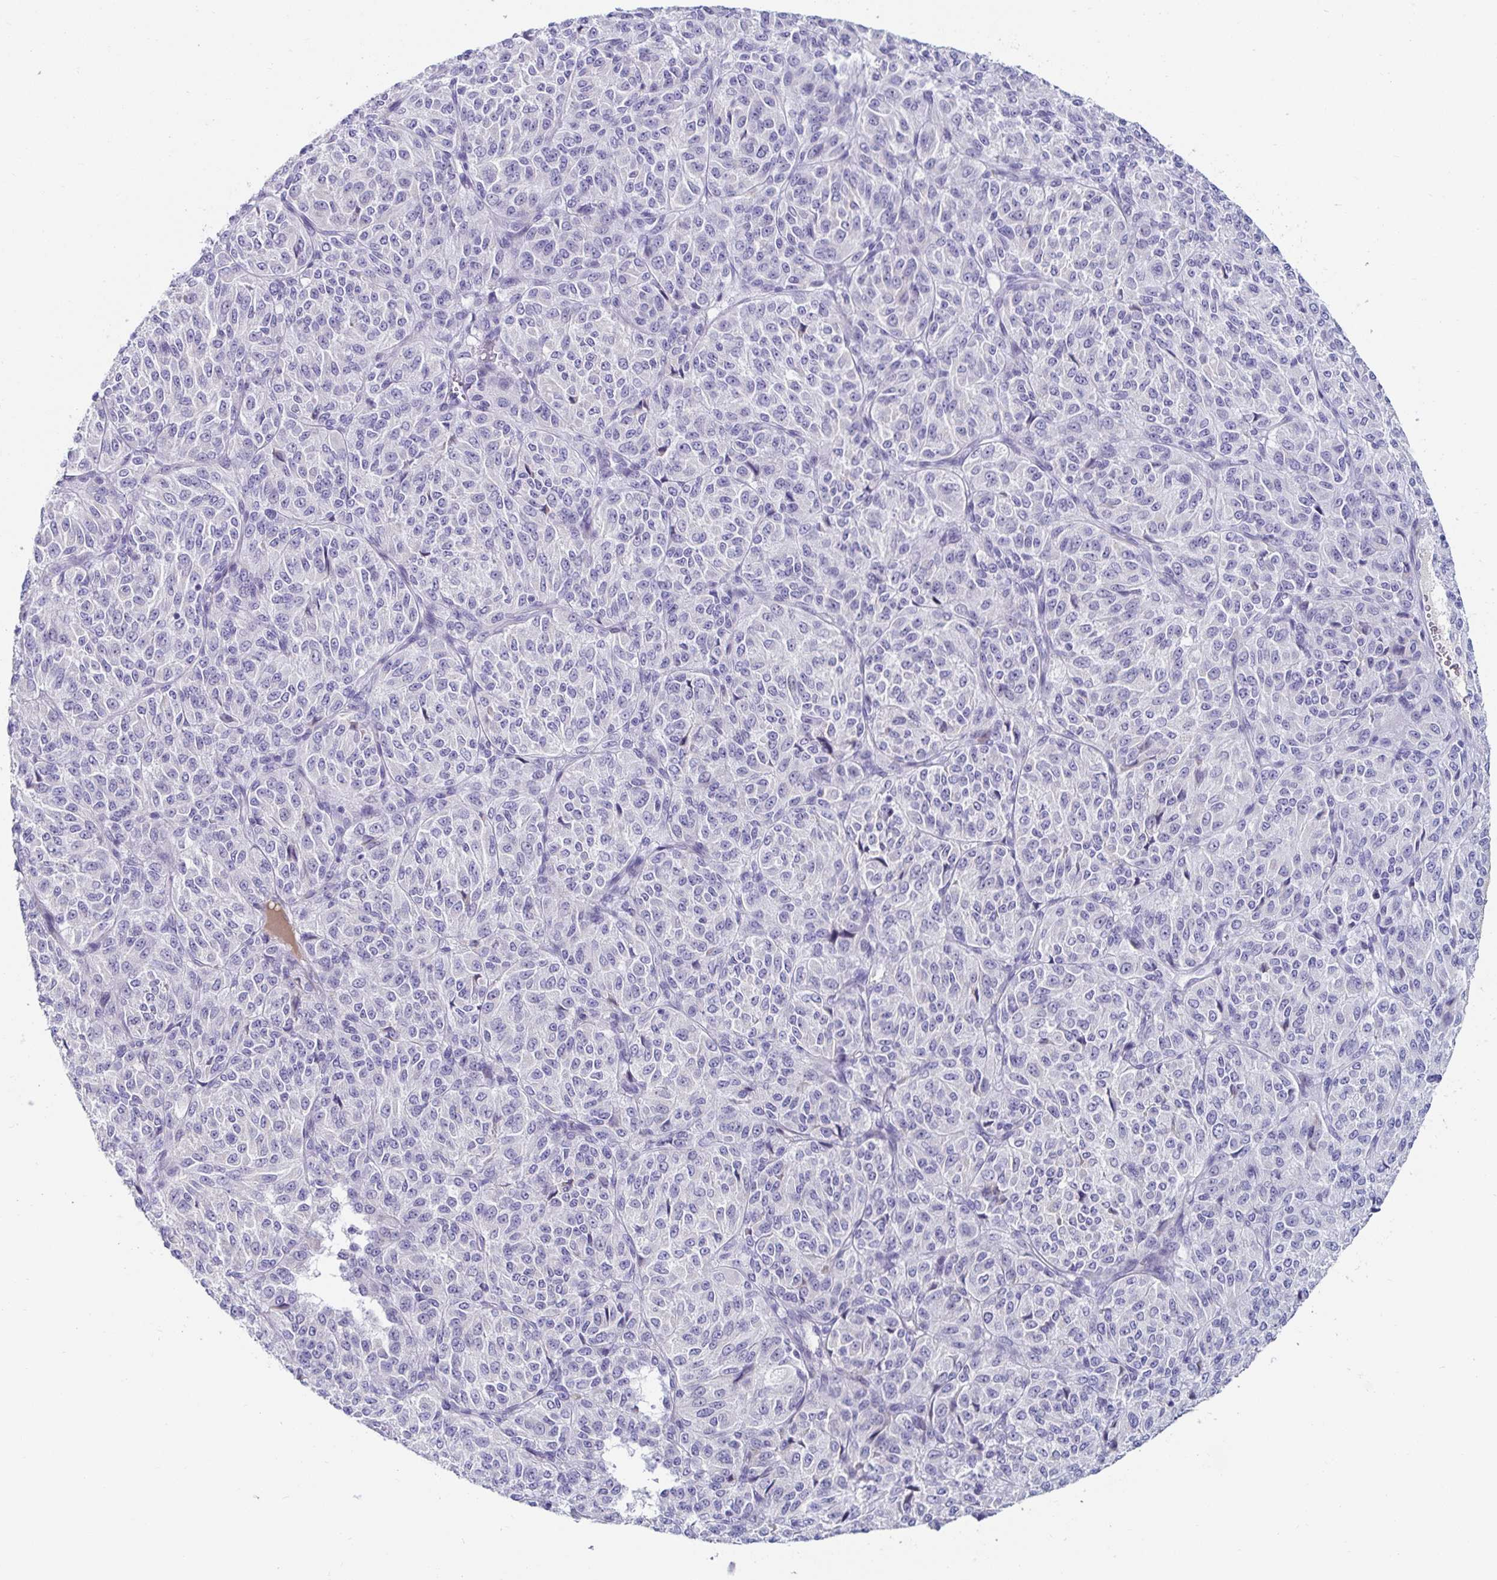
{"staining": {"intensity": "negative", "quantity": "none", "location": "none"}, "tissue": "melanoma", "cell_type": "Tumor cells", "image_type": "cancer", "snomed": [{"axis": "morphology", "description": "Malignant melanoma, Metastatic site"}, {"axis": "topography", "description": "Brain"}], "caption": "A photomicrograph of human melanoma is negative for staining in tumor cells.", "gene": "C4orf17", "patient": {"sex": "female", "age": 56}}